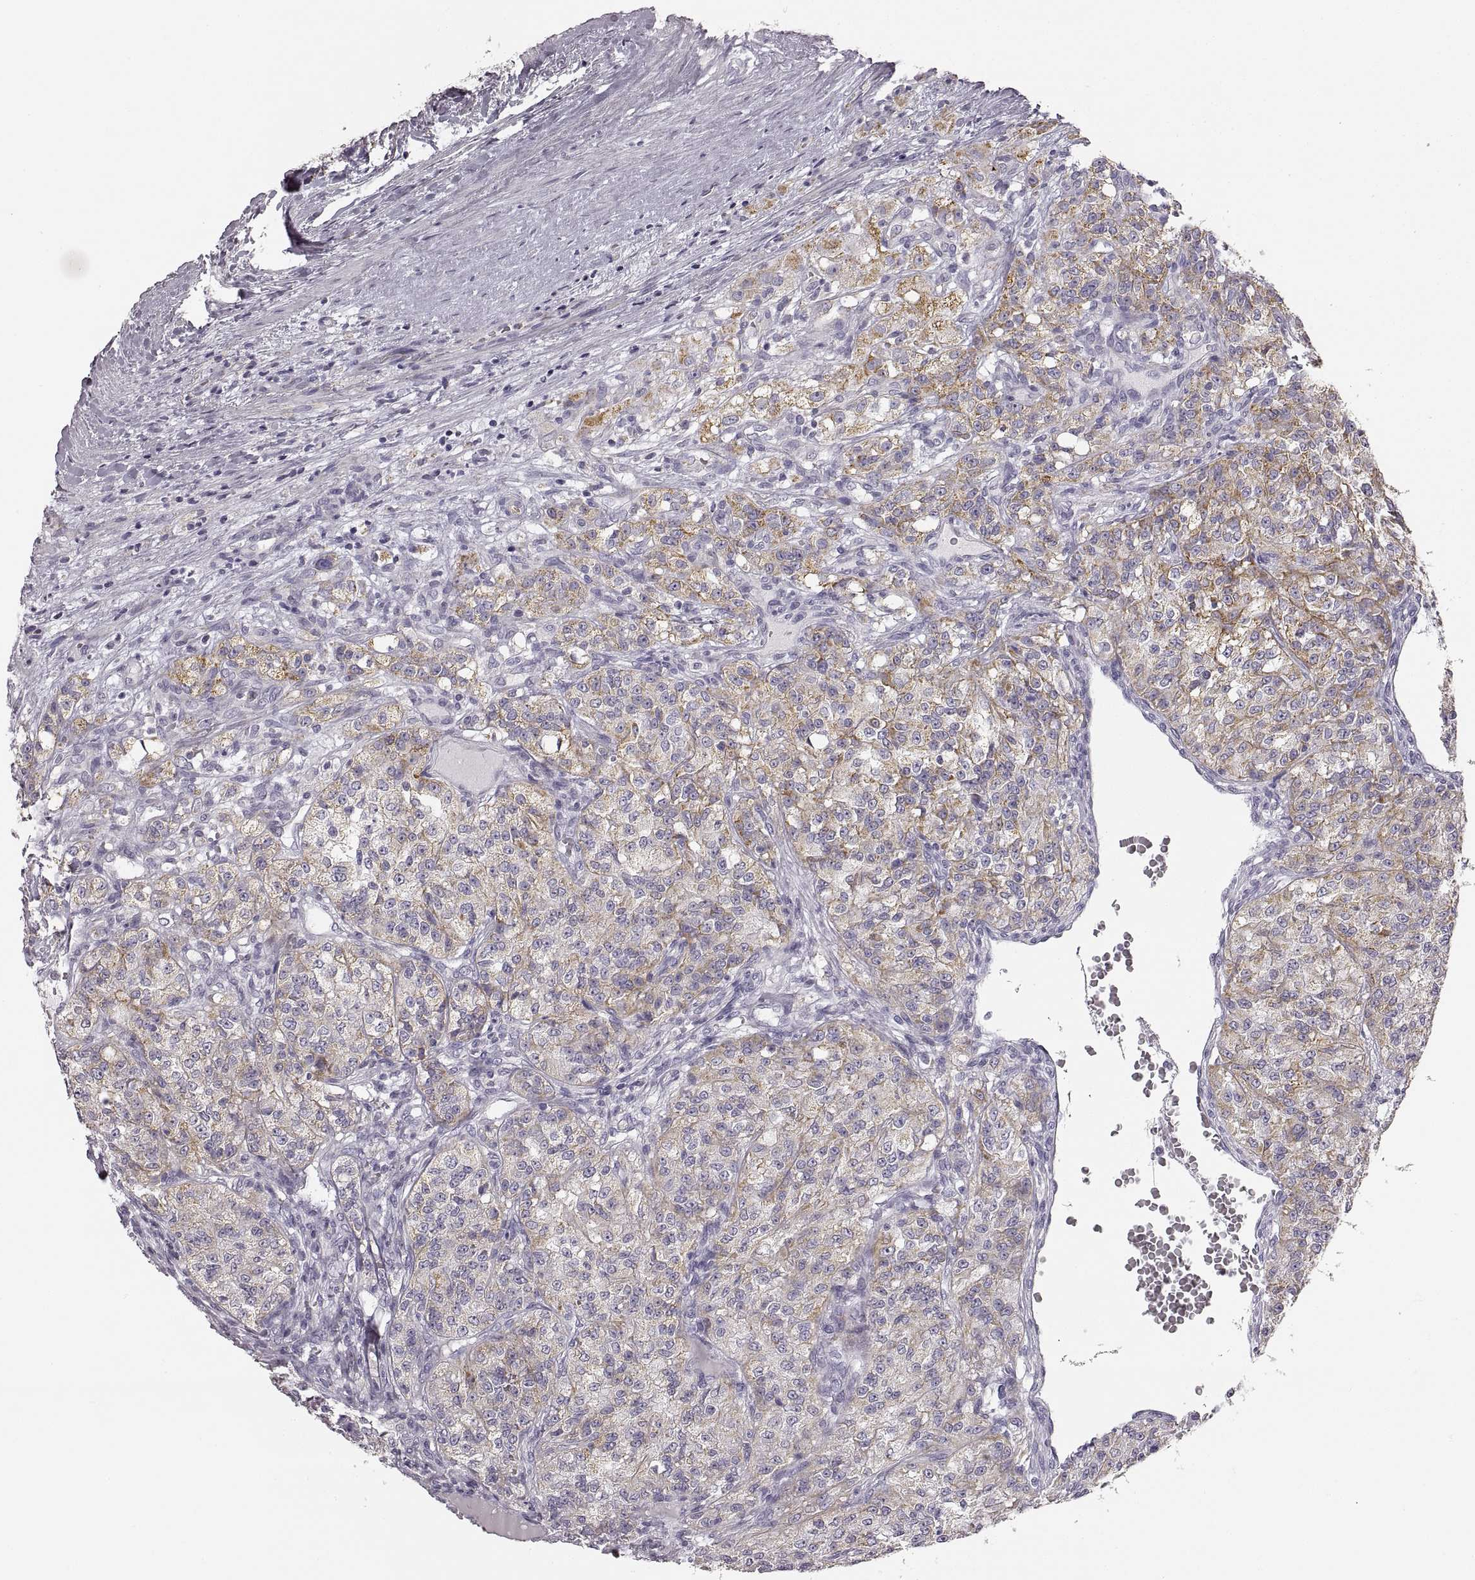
{"staining": {"intensity": "weak", "quantity": "25%-75%", "location": "cytoplasmic/membranous"}, "tissue": "renal cancer", "cell_type": "Tumor cells", "image_type": "cancer", "snomed": [{"axis": "morphology", "description": "Adenocarcinoma, NOS"}, {"axis": "topography", "description": "Kidney"}], "caption": "Human renal cancer (adenocarcinoma) stained for a protein (brown) reveals weak cytoplasmic/membranous positive staining in approximately 25%-75% of tumor cells.", "gene": "RDH13", "patient": {"sex": "female", "age": 63}}